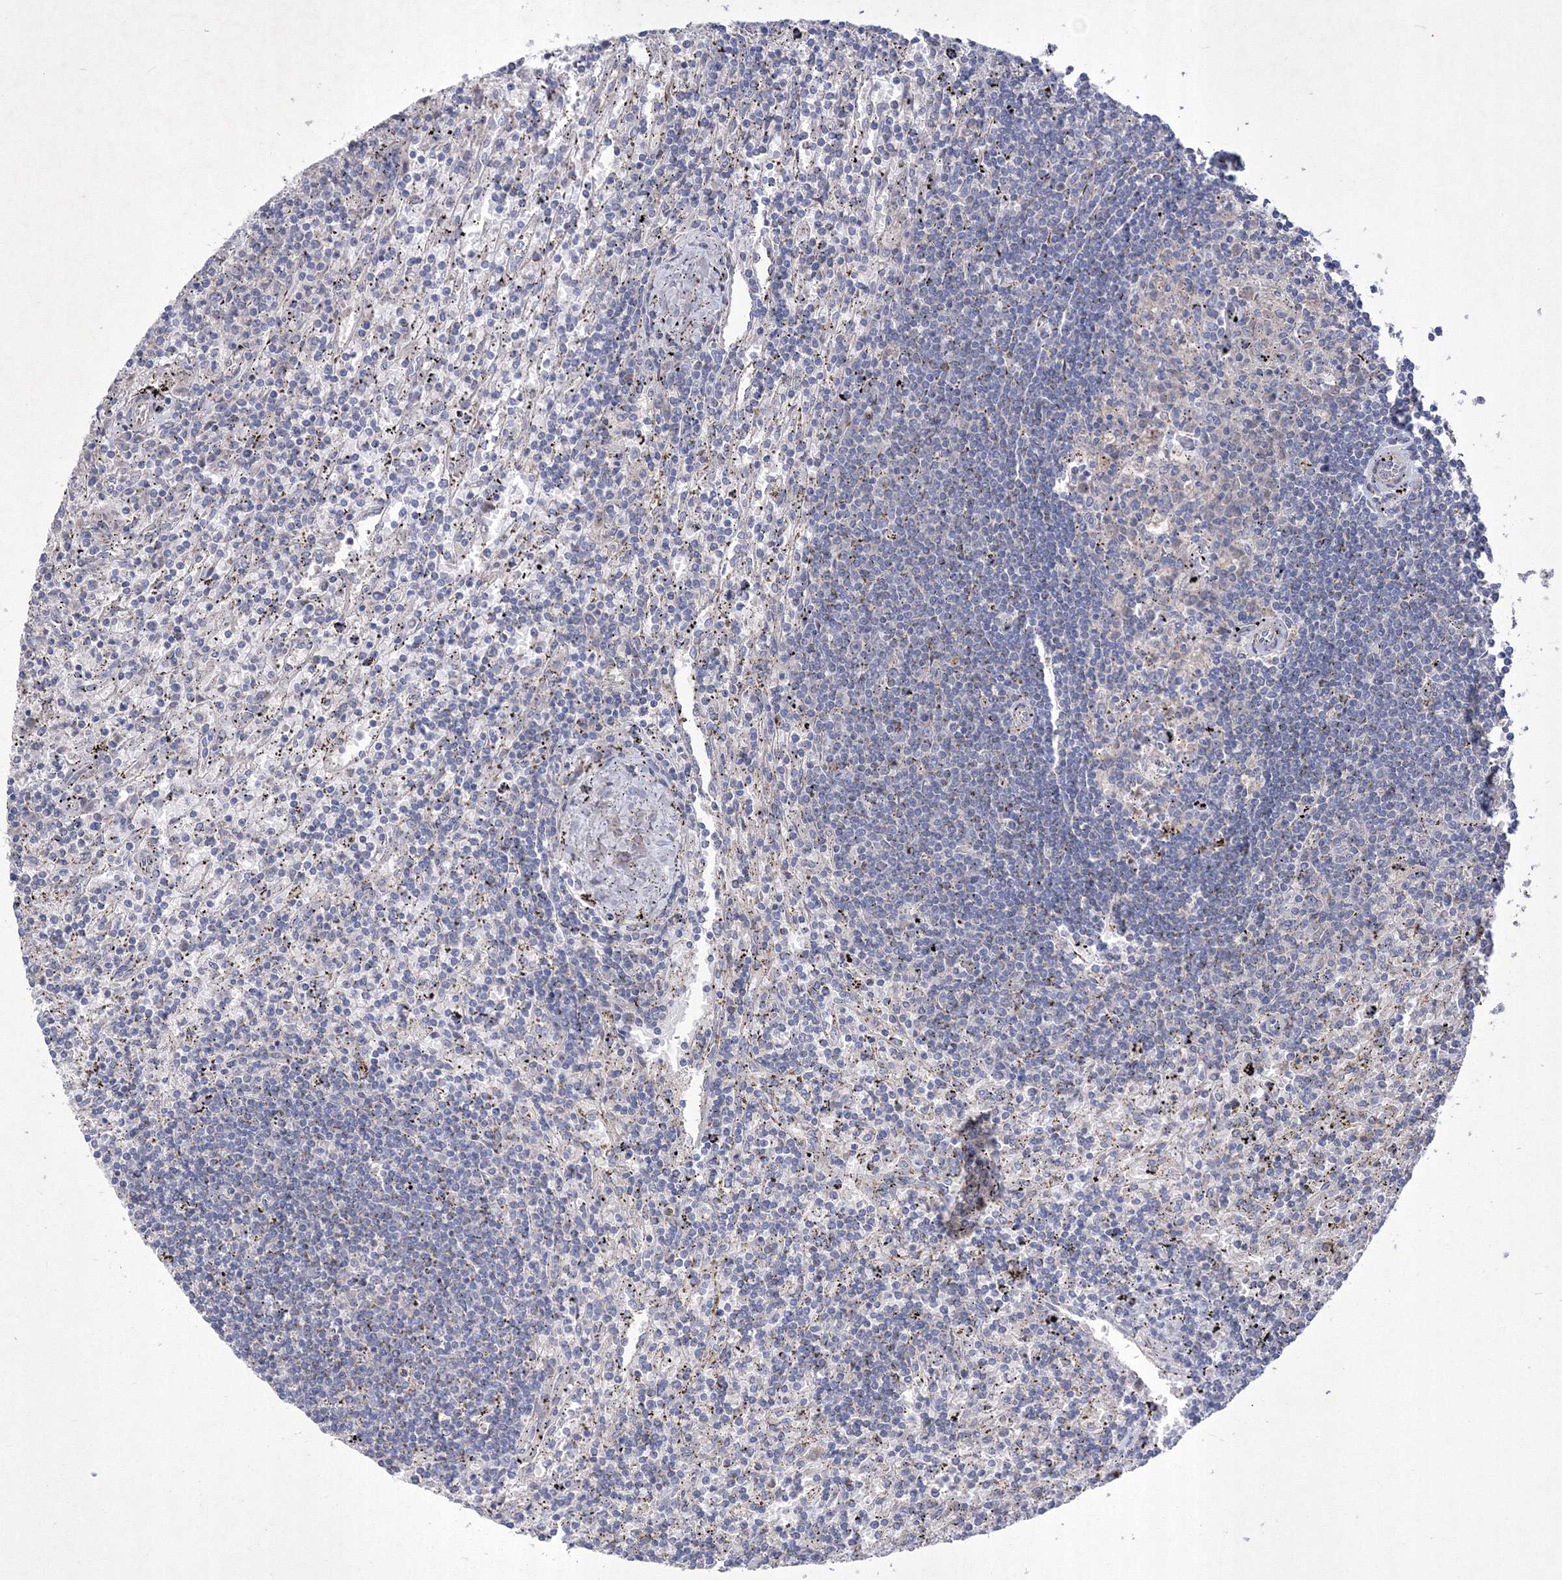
{"staining": {"intensity": "negative", "quantity": "none", "location": "none"}, "tissue": "lymphoma", "cell_type": "Tumor cells", "image_type": "cancer", "snomed": [{"axis": "morphology", "description": "Malignant lymphoma, non-Hodgkin's type, Low grade"}, {"axis": "topography", "description": "Spleen"}], "caption": "DAB immunohistochemical staining of human lymphoma shows no significant staining in tumor cells.", "gene": "MTRF1L", "patient": {"sex": "male", "age": 76}}